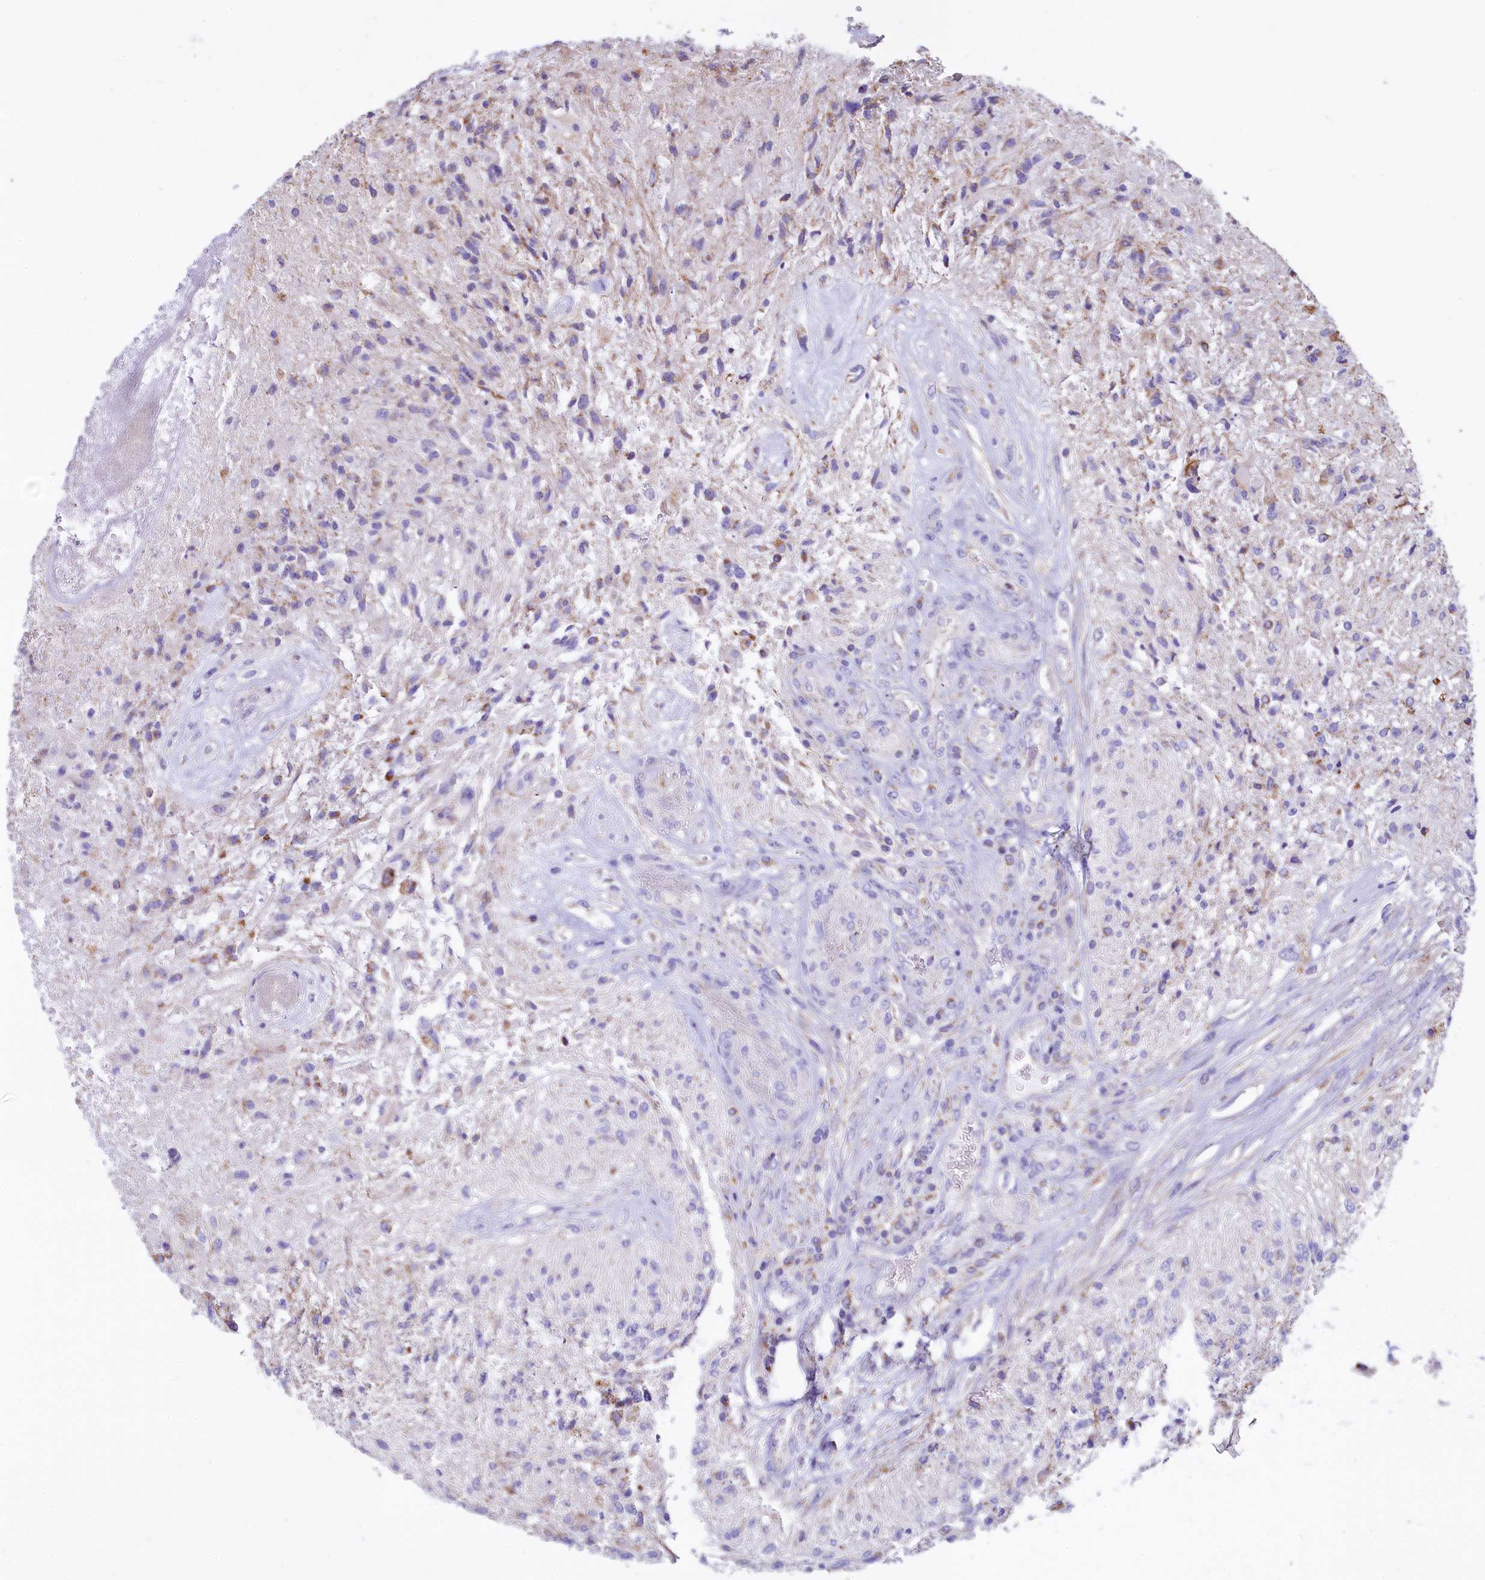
{"staining": {"intensity": "negative", "quantity": "none", "location": "none"}, "tissue": "glioma", "cell_type": "Tumor cells", "image_type": "cancer", "snomed": [{"axis": "morphology", "description": "Glioma, malignant, High grade"}, {"axis": "topography", "description": "Brain"}], "caption": "The immunohistochemistry (IHC) micrograph has no significant positivity in tumor cells of malignant glioma (high-grade) tissue.", "gene": "VWCE", "patient": {"sex": "male", "age": 56}}